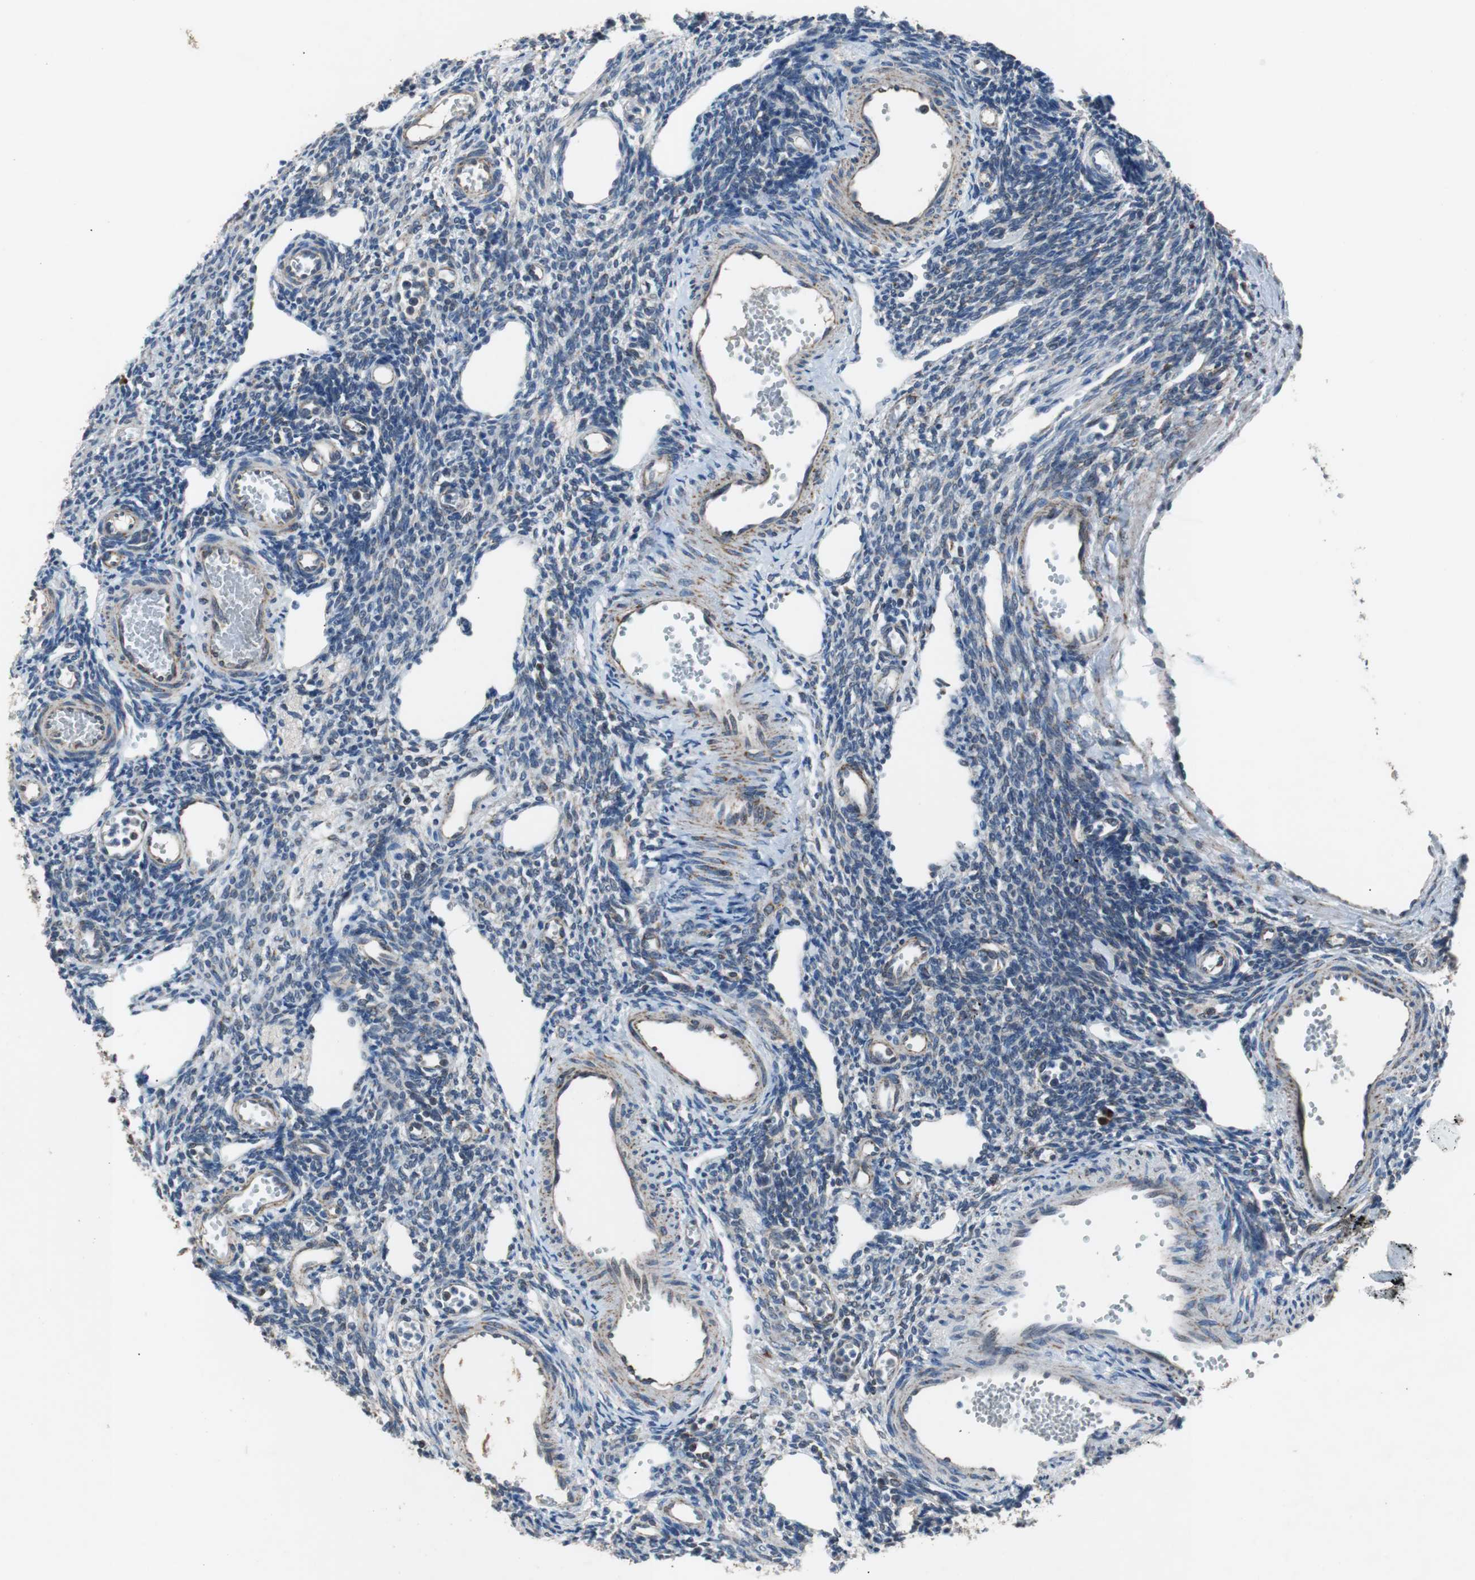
{"staining": {"intensity": "weak", "quantity": "25%-75%", "location": "cytoplasmic/membranous"}, "tissue": "ovary", "cell_type": "Ovarian stroma cells", "image_type": "normal", "snomed": [{"axis": "morphology", "description": "Normal tissue, NOS"}, {"axis": "topography", "description": "Ovary"}], "caption": "Immunohistochemistry staining of unremarkable ovary, which demonstrates low levels of weak cytoplasmic/membranous expression in about 25%-75% of ovarian stroma cells indicating weak cytoplasmic/membranous protein expression. The staining was performed using DAB (brown) for protein detection and nuclei were counterstained in hematoxylin (blue).", "gene": "PITRM1", "patient": {"sex": "female", "age": 33}}